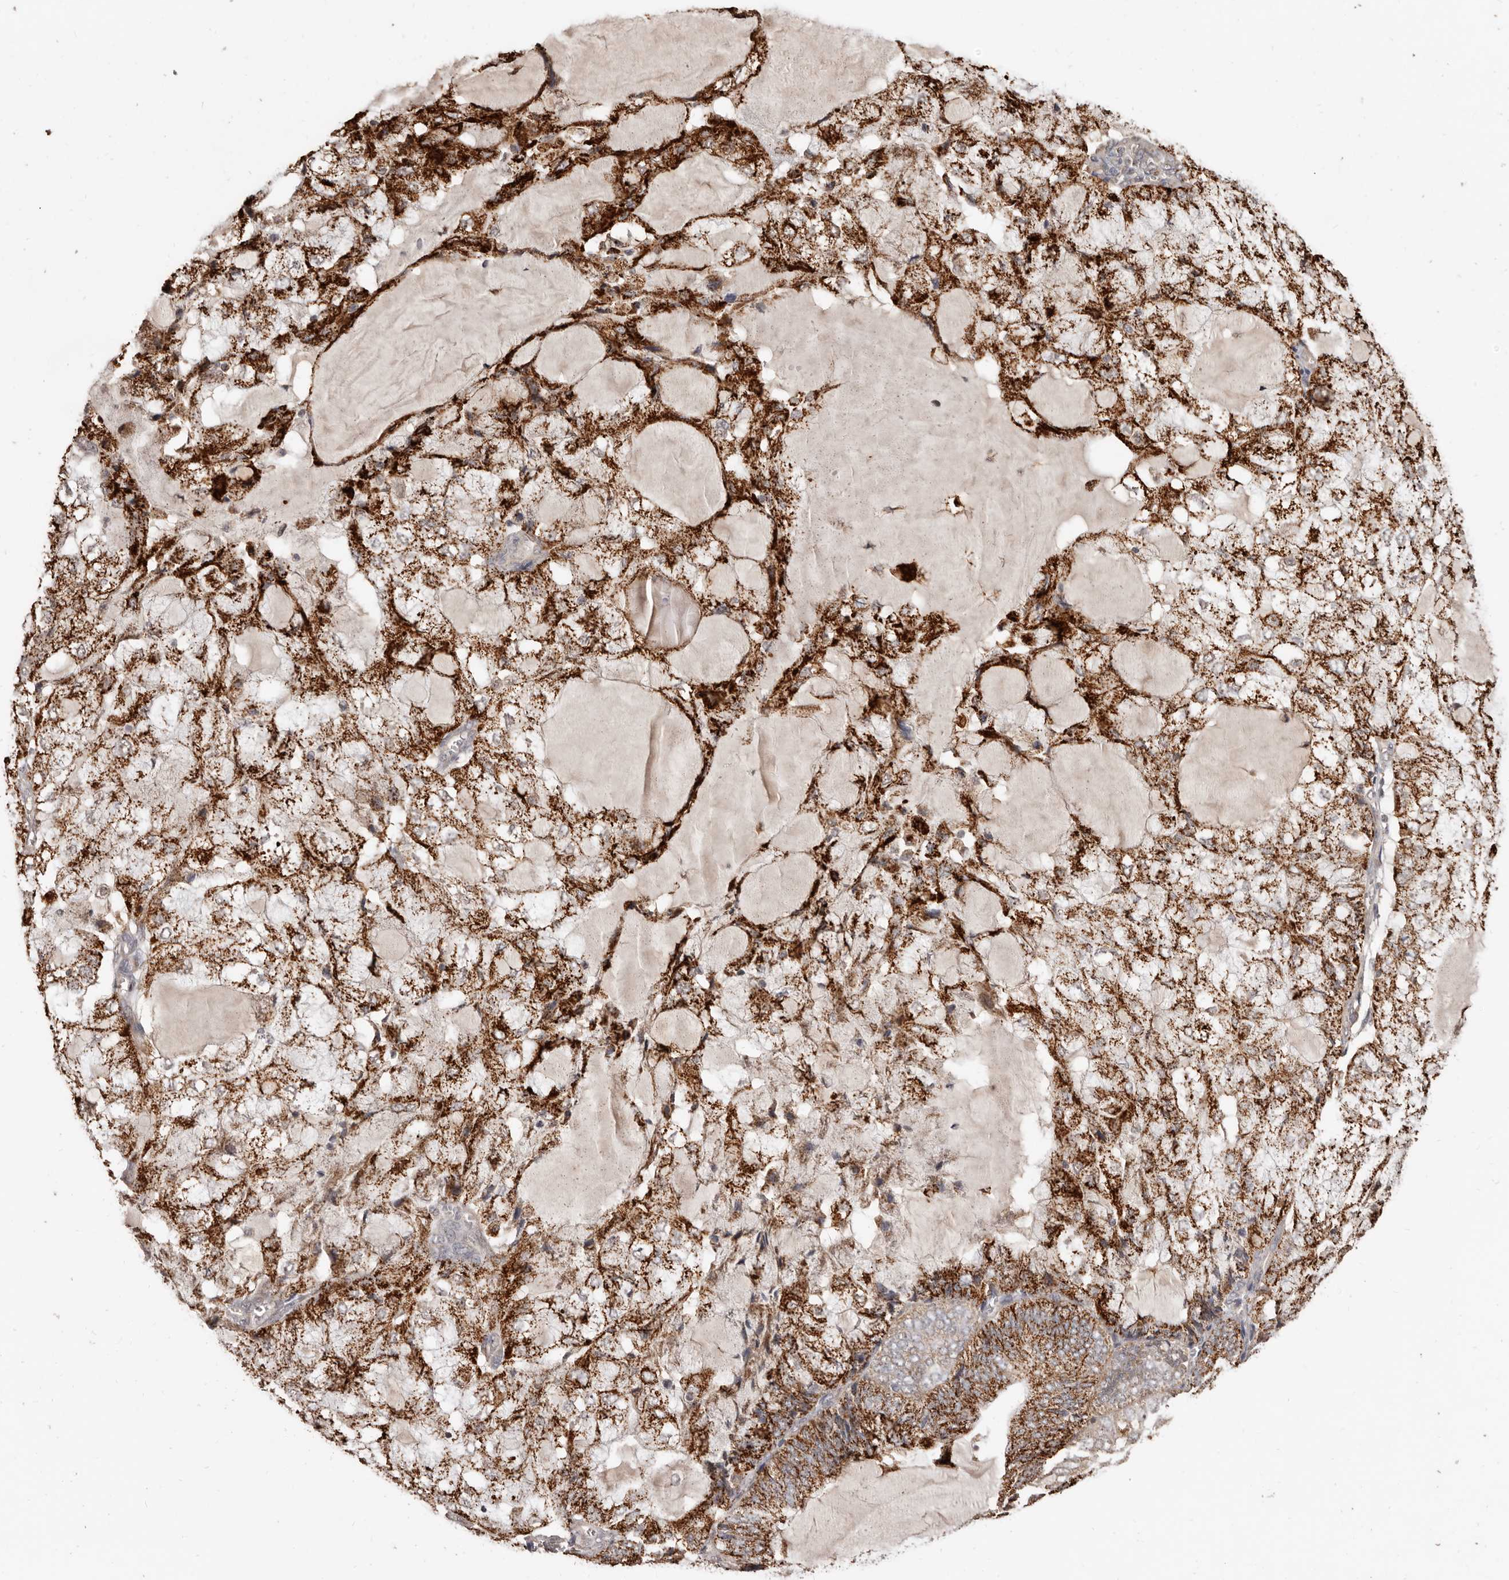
{"staining": {"intensity": "strong", "quantity": ">75%", "location": "cytoplasmic/membranous"}, "tissue": "endometrial cancer", "cell_type": "Tumor cells", "image_type": "cancer", "snomed": [{"axis": "morphology", "description": "Adenocarcinoma, NOS"}, {"axis": "topography", "description": "Endometrium"}], "caption": "Immunohistochemistry (IHC) of endometrial adenocarcinoma exhibits high levels of strong cytoplasmic/membranous expression in about >75% of tumor cells. The protein is stained brown, and the nuclei are stained in blue (DAB IHC with brightfield microscopy, high magnification).", "gene": "AKAP7", "patient": {"sex": "female", "age": 81}}